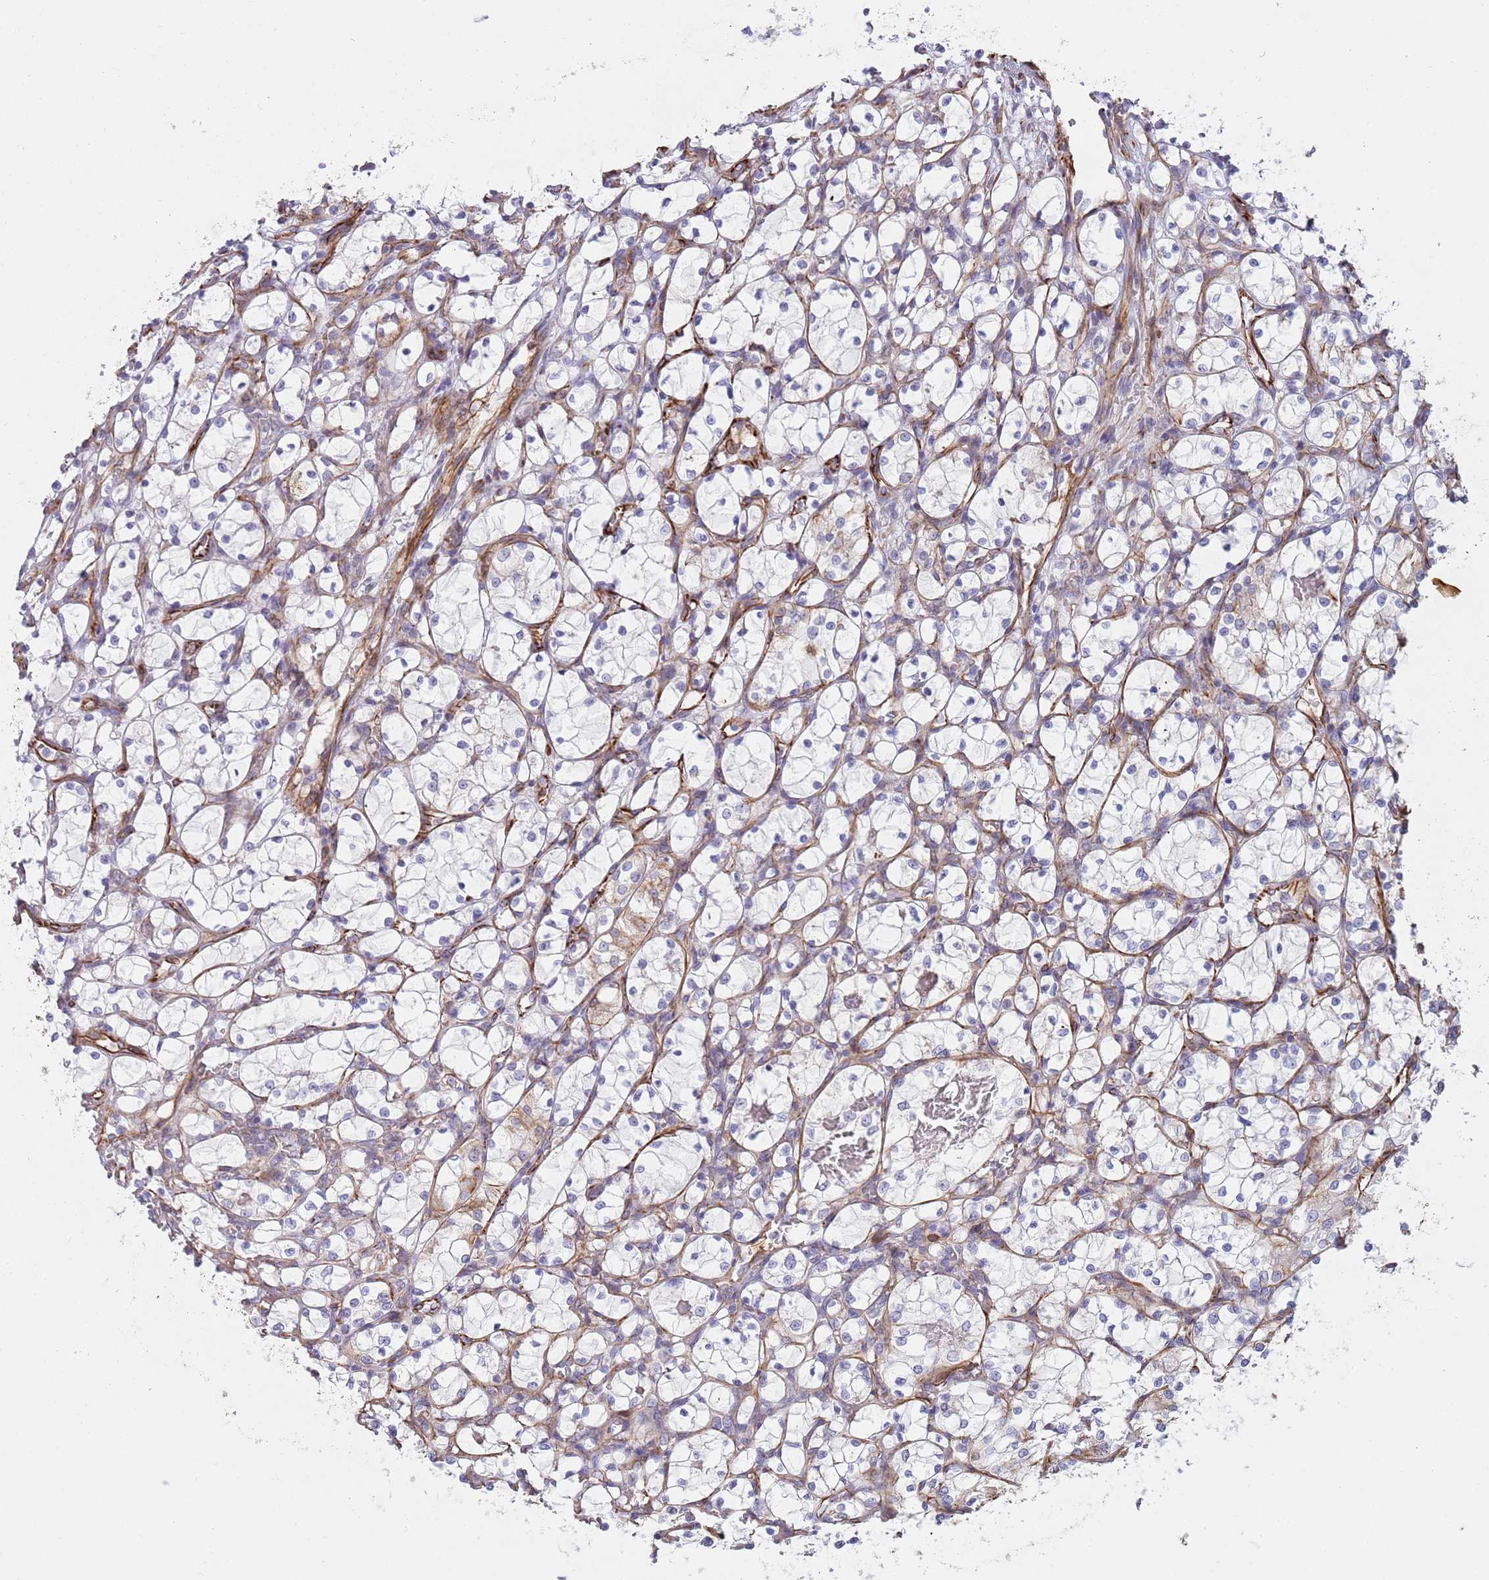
{"staining": {"intensity": "negative", "quantity": "none", "location": "none"}, "tissue": "renal cancer", "cell_type": "Tumor cells", "image_type": "cancer", "snomed": [{"axis": "morphology", "description": "Adenocarcinoma, NOS"}, {"axis": "topography", "description": "Kidney"}], "caption": "Tumor cells are negative for protein expression in human renal cancer (adenocarcinoma).", "gene": "MOGAT1", "patient": {"sex": "female", "age": 69}}